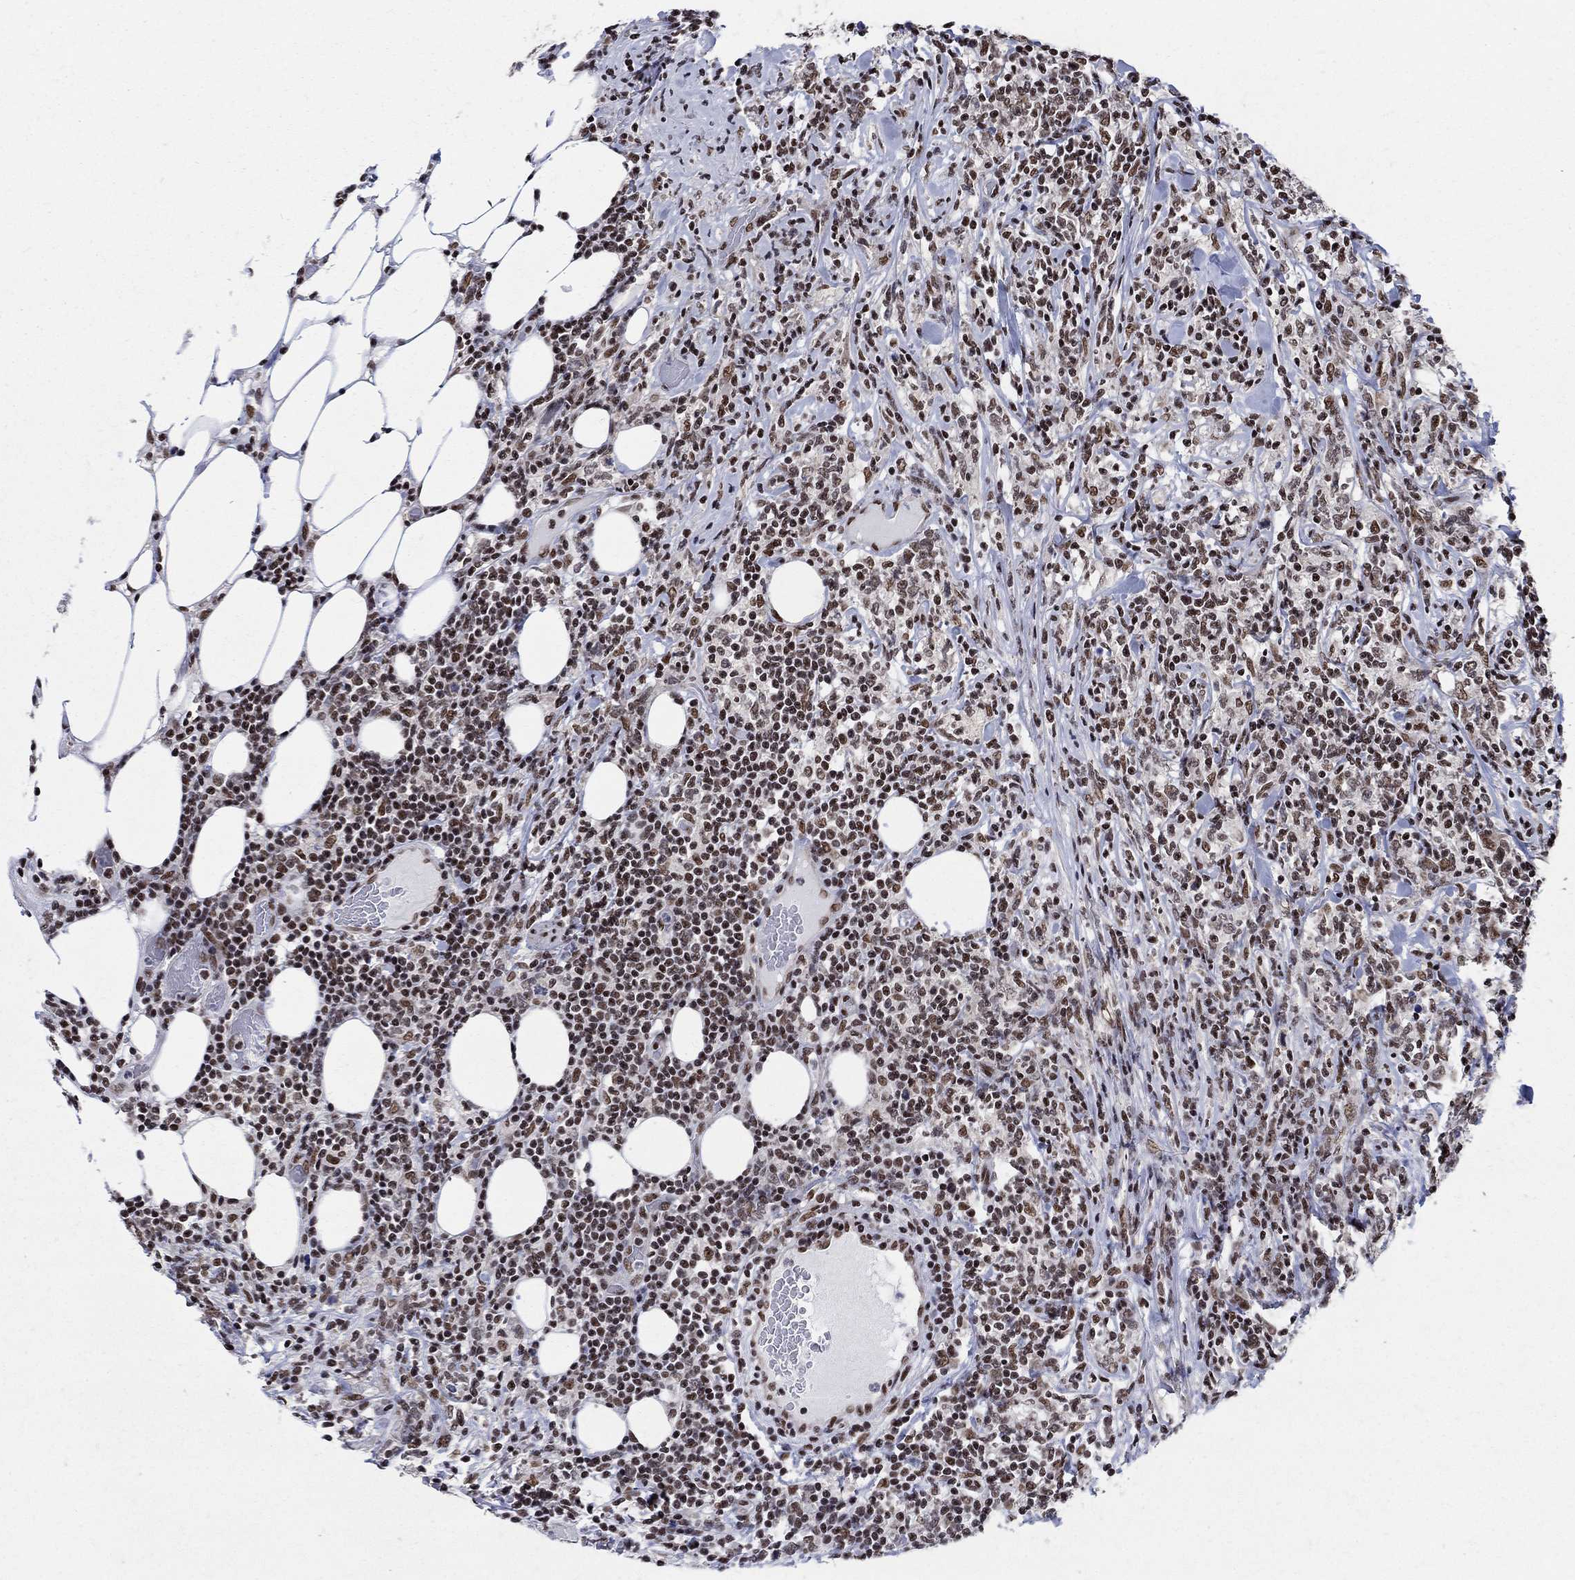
{"staining": {"intensity": "strong", "quantity": "25%-75%", "location": "nuclear"}, "tissue": "lymphoma", "cell_type": "Tumor cells", "image_type": "cancer", "snomed": [{"axis": "morphology", "description": "Malignant lymphoma, non-Hodgkin's type, High grade"}, {"axis": "topography", "description": "Lymph node"}], "caption": "Immunohistochemistry (IHC) histopathology image of neoplastic tissue: lymphoma stained using IHC demonstrates high levels of strong protein expression localized specifically in the nuclear of tumor cells, appearing as a nuclear brown color.", "gene": "FBXO16", "patient": {"sex": "female", "age": 84}}